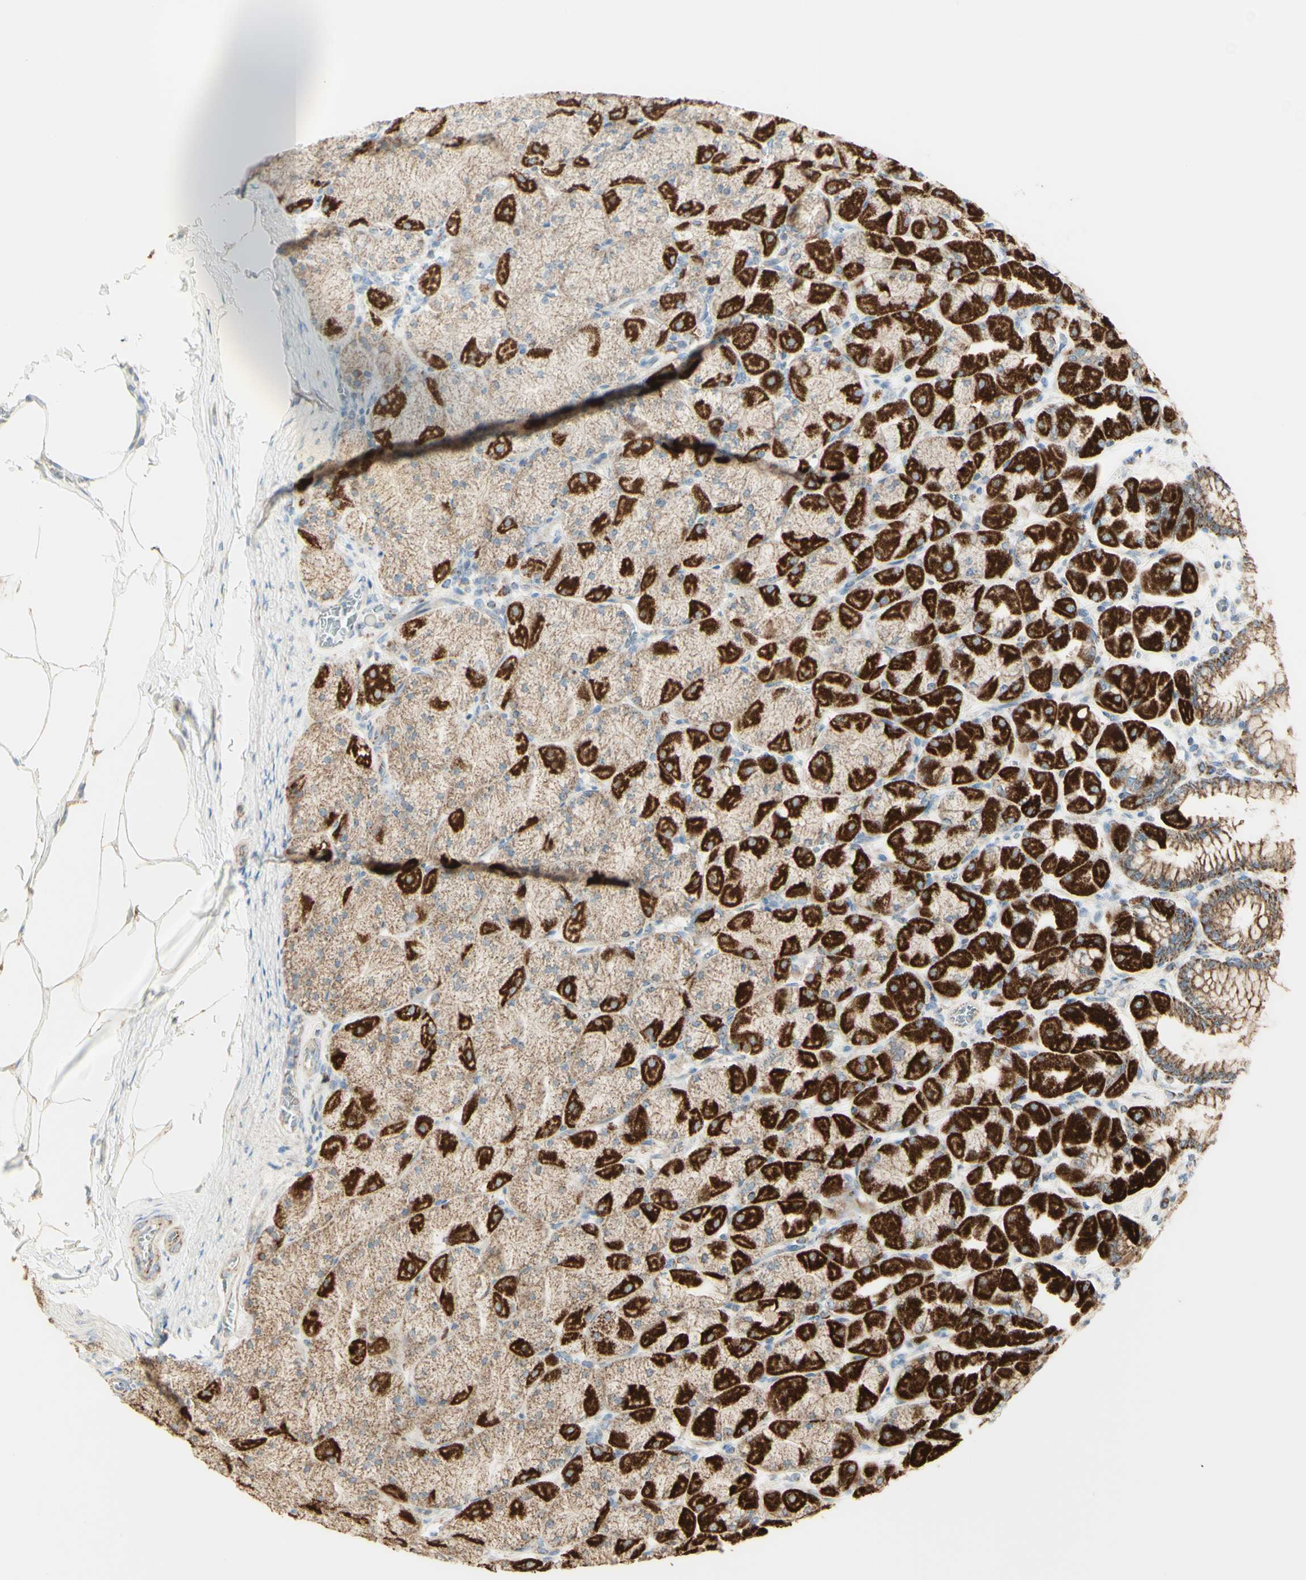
{"staining": {"intensity": "strong", "quantity": ">75%", "location": "cytoplasmic/membranous"}, "tissue": "stomach", "cell_type": "Glandular cells", "image_type": "normal", "snomed": [{"axis": "morphology", "description": "Normal tissue, NOS"}, {"axis": "topography", "description": "Stomach, upper"}], "caption": "Brown immunohistochemical staining in normal stomach displays strong cytoplasmic/membranous staining in approximately >75% of glandular cells. (DAB = brown stain, brightfield microscopy at high magnification).", "gene": "LETM1", "patient": {"sex": "female", "age": 56}}